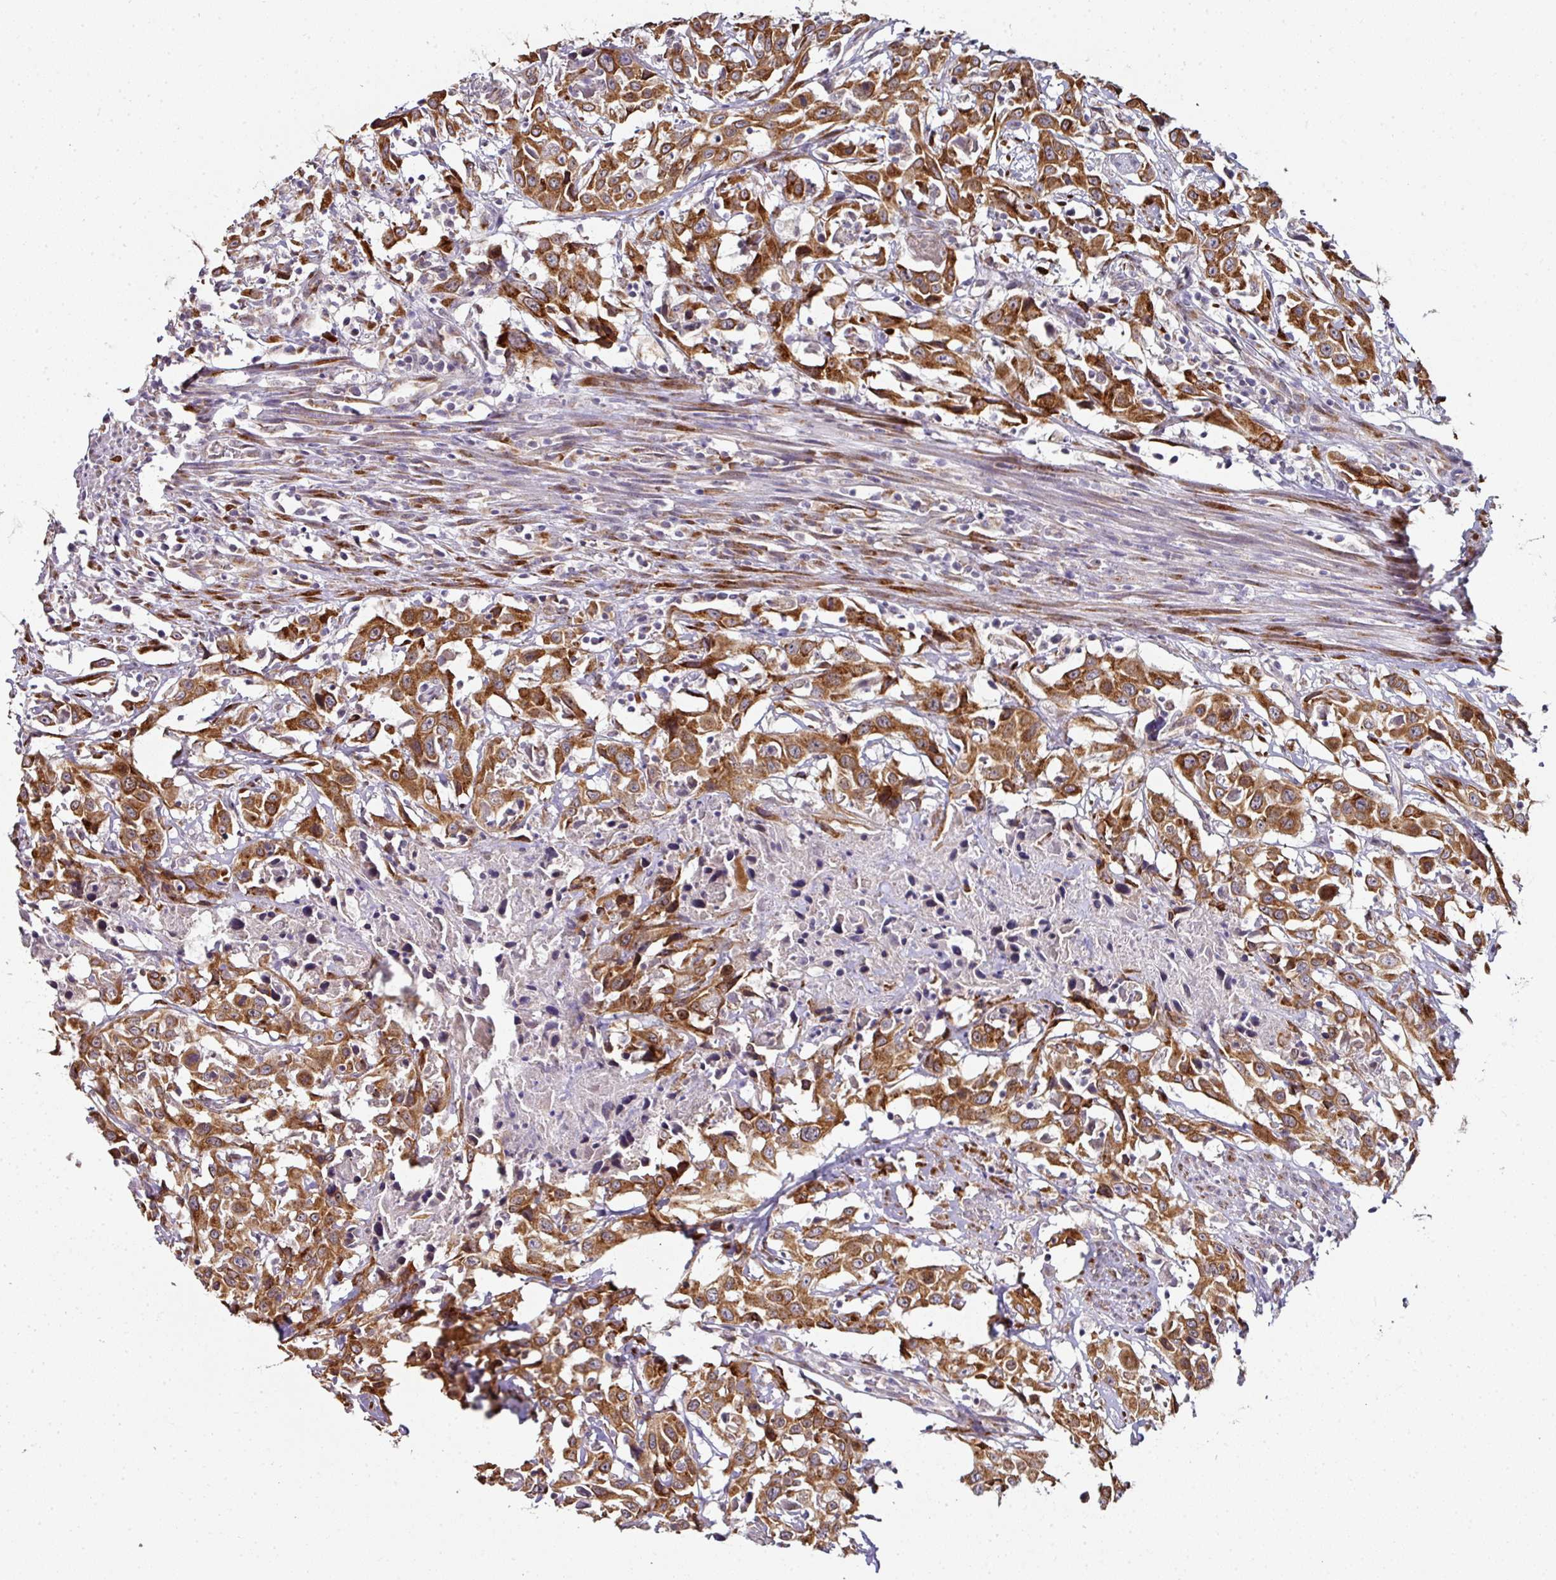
{"staining": {"intensity": "moderate", "quantity": ">75%", "location": "cytoplasmic/membranous"}, "tissue": "urothelial cancer", "cell_type": "Tumor cells", "image_type": "cancer", "snomed": [{"axis": "morphology", "description": "Urothelial carcinoma, High grade"}, {"axis": "topography", "description": "Urinary bladder"}], "caption": "Urothelial cancer stained for a protein exhibits moderate cytoplasmic/membranous positivity in tumor cells.", "gene": "APOLD1", "patient": {"sex": "male", "age": 61}}